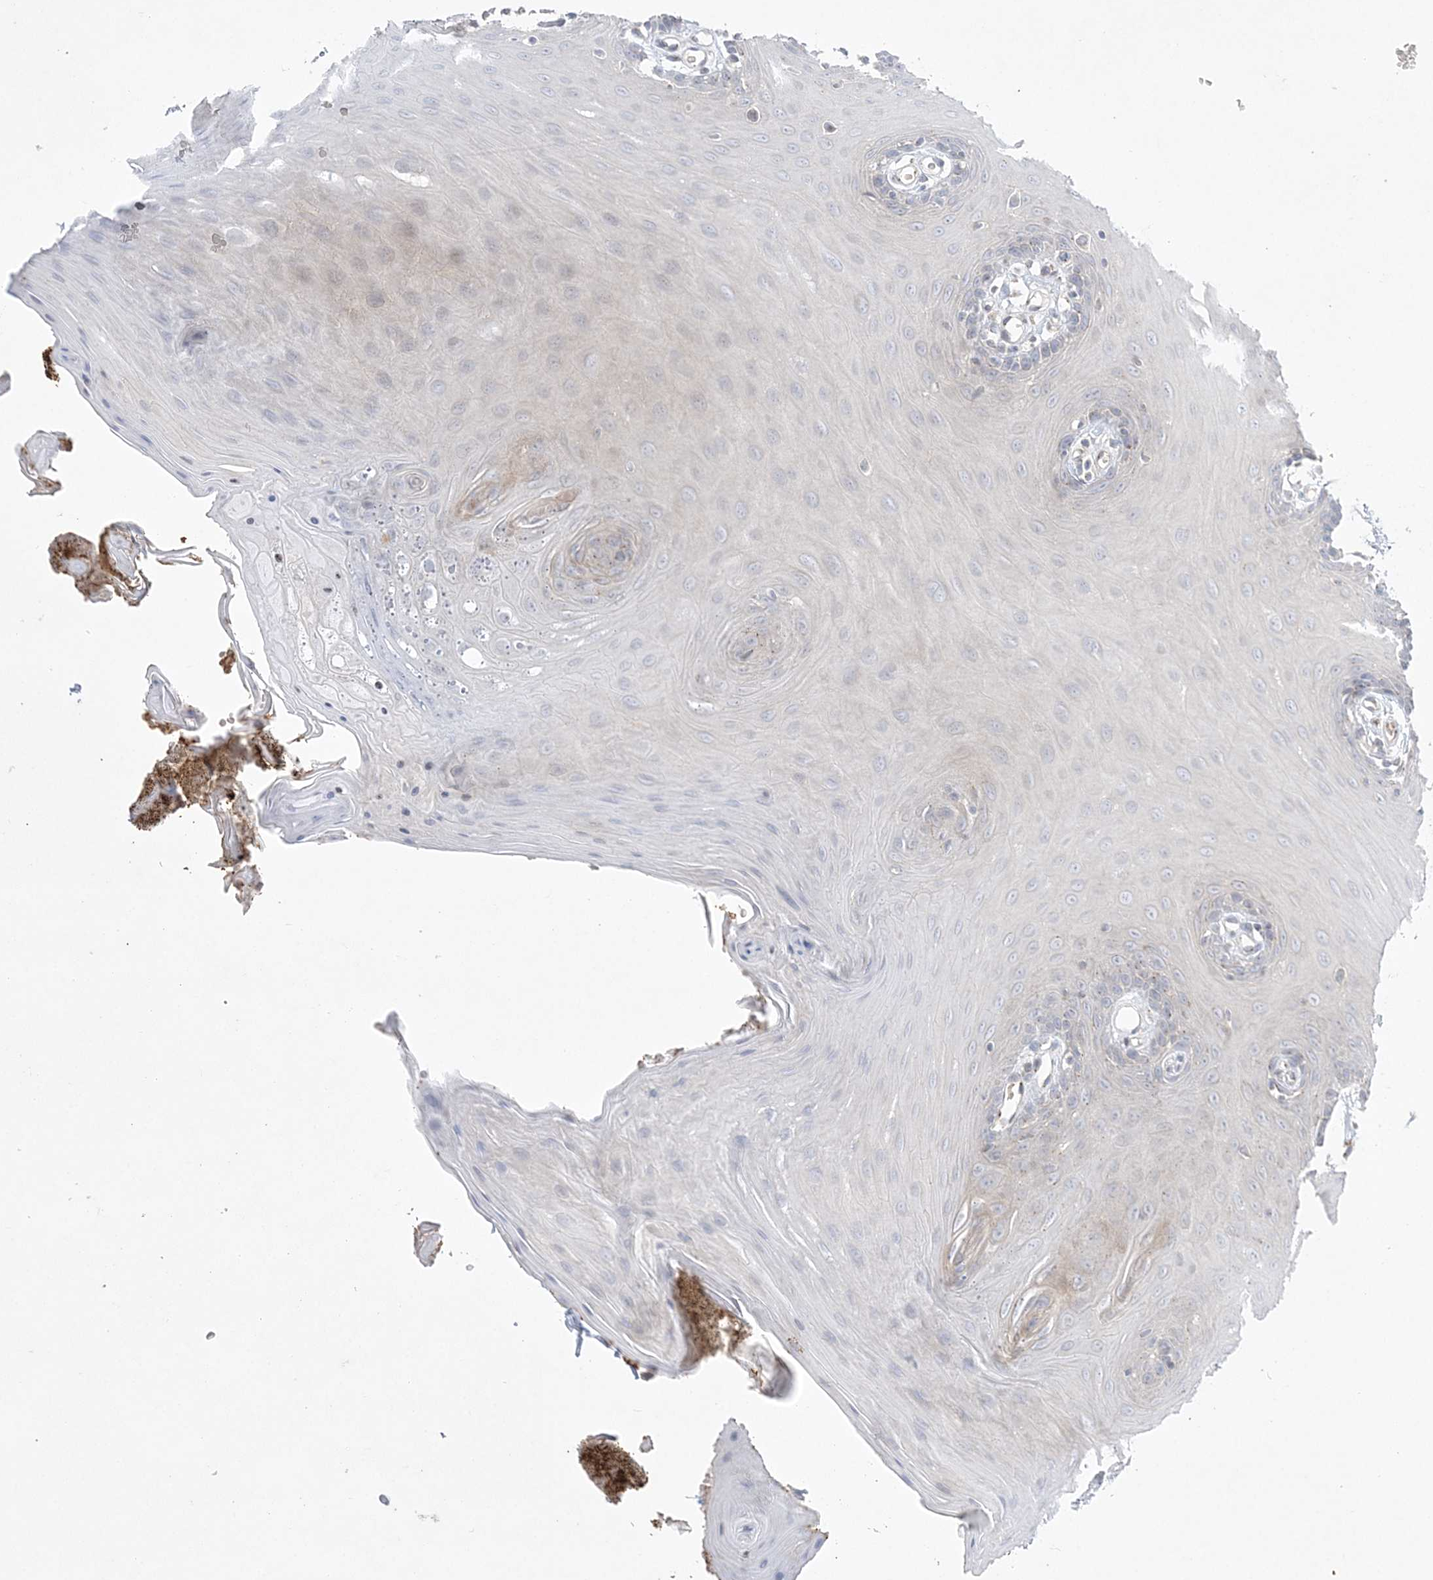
{"staining": {"intensity": "negative", "quantity": "none", "location": "none"}, "tissue": "oral mucosa", "cell_type": "Squamous epithelial cells", "image_type": "normal", "snomed": [{"axis": "morphology", "description": "Normal tissue, NOS"}, {"axis": "morphology", "description": "Squamous cell carcinoma, NOS"}, {"axis": "topography", "description": "Skeletal muscle"}, {"axis": "topography", "description": "Oral tissue"}, {"axis": "topography", "description": "Salivary gland"}, {"axis": "topography", "description": "Head-Neck"}], "caption": "Human oral mucosa stained for a protein using immunohistochemistry (IHC) reveals no expression in squamous epithelial cells.", "gene": "ADAMTS12", "patient": {"sex": "male", "age": 54}}